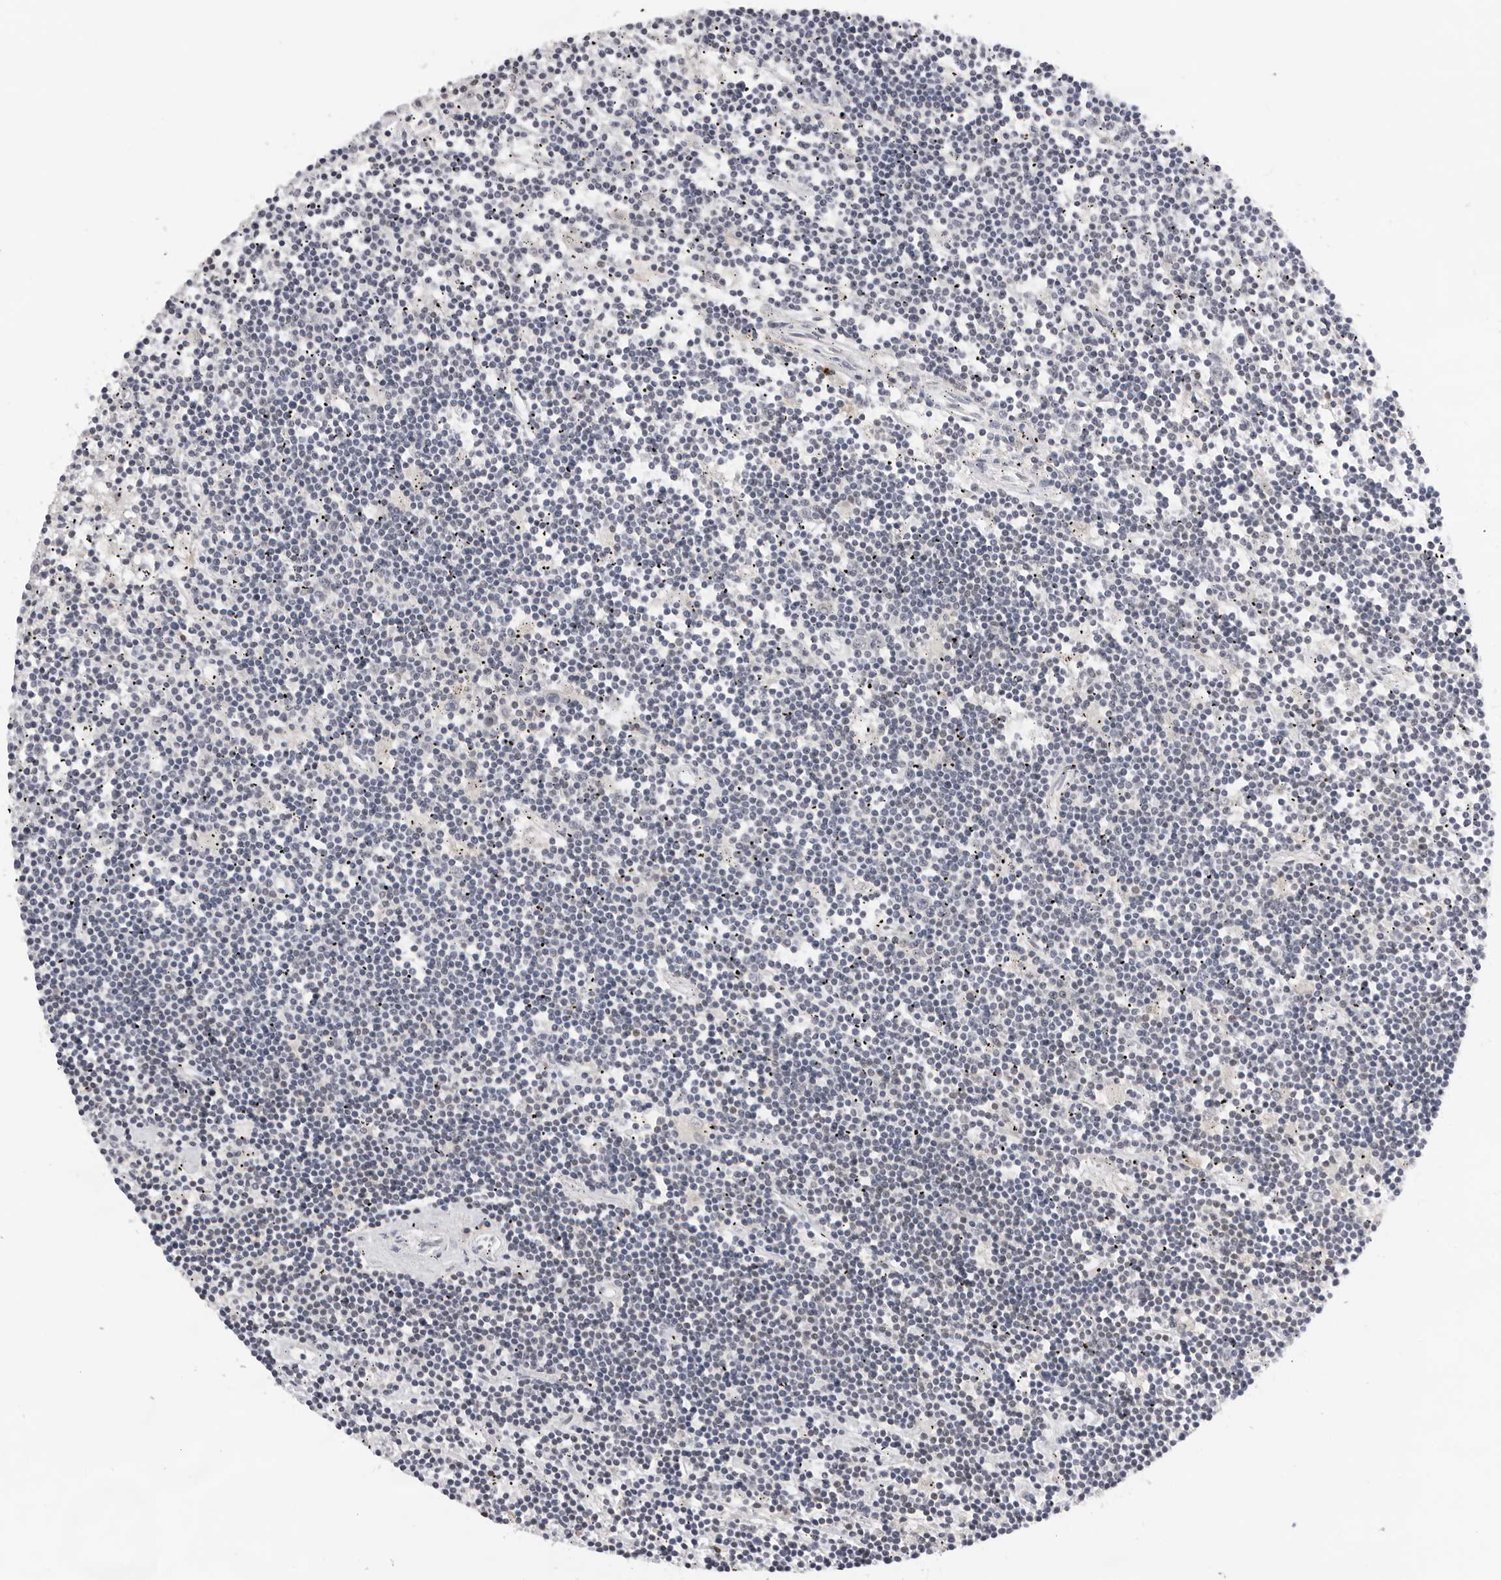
{"staining": {"intensity": "negative", "quantity": "none", "location": "none"}, "tissue": "lymphoma", "cell_type": "Tumor cells", "image_type": "cancer", "snomed": [{"axis": "morphology", "description": "Malignant lymphoma, non-Hodgkin's type, Low grade"}, {"axis": "topography", "description": "Spleen"}], "caption": "Tumor cells show no significant protein staining in lymphoma.", "gene": "OGG1", "patient": {"sex": "male", "age": 76}}